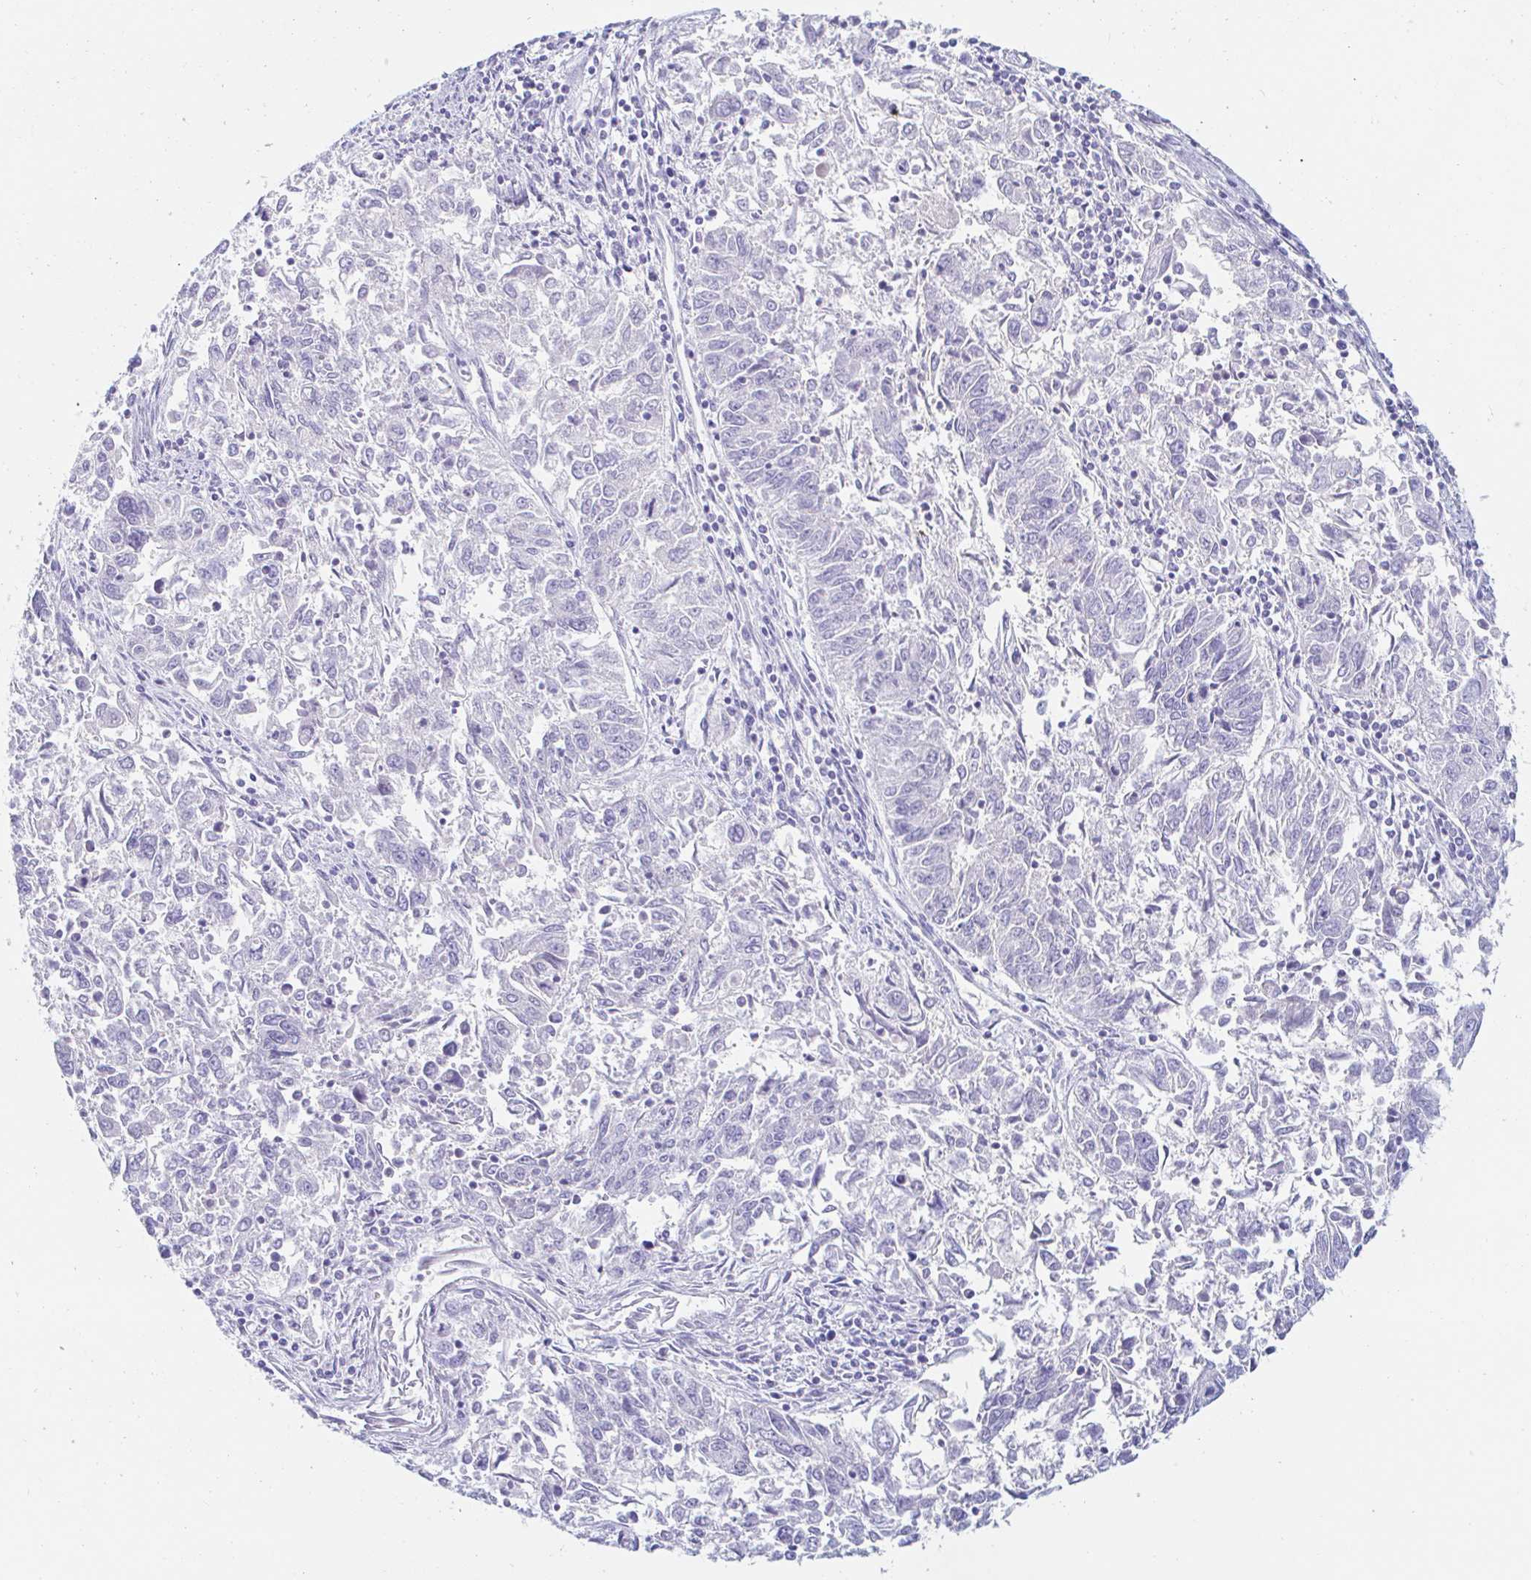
{"staining": {"intensity": "negative", "quantity": "none", "location": "none"}, "tissue": "endometrial cancer", "cell_type": "Tumor cells", "image_type": "cancer", "snomed": [{"axis": "morphology", "description": "Adenocarcinoma, NOS"}, {"axis": "topography", "description": "Endometrium"}], "caption": "Protein analysis of endometrial adenocarcinoma exhibits no significant expression in tumor cells.", "gene": "TEX44", "patient": {"sex": "female", "age": 42}}